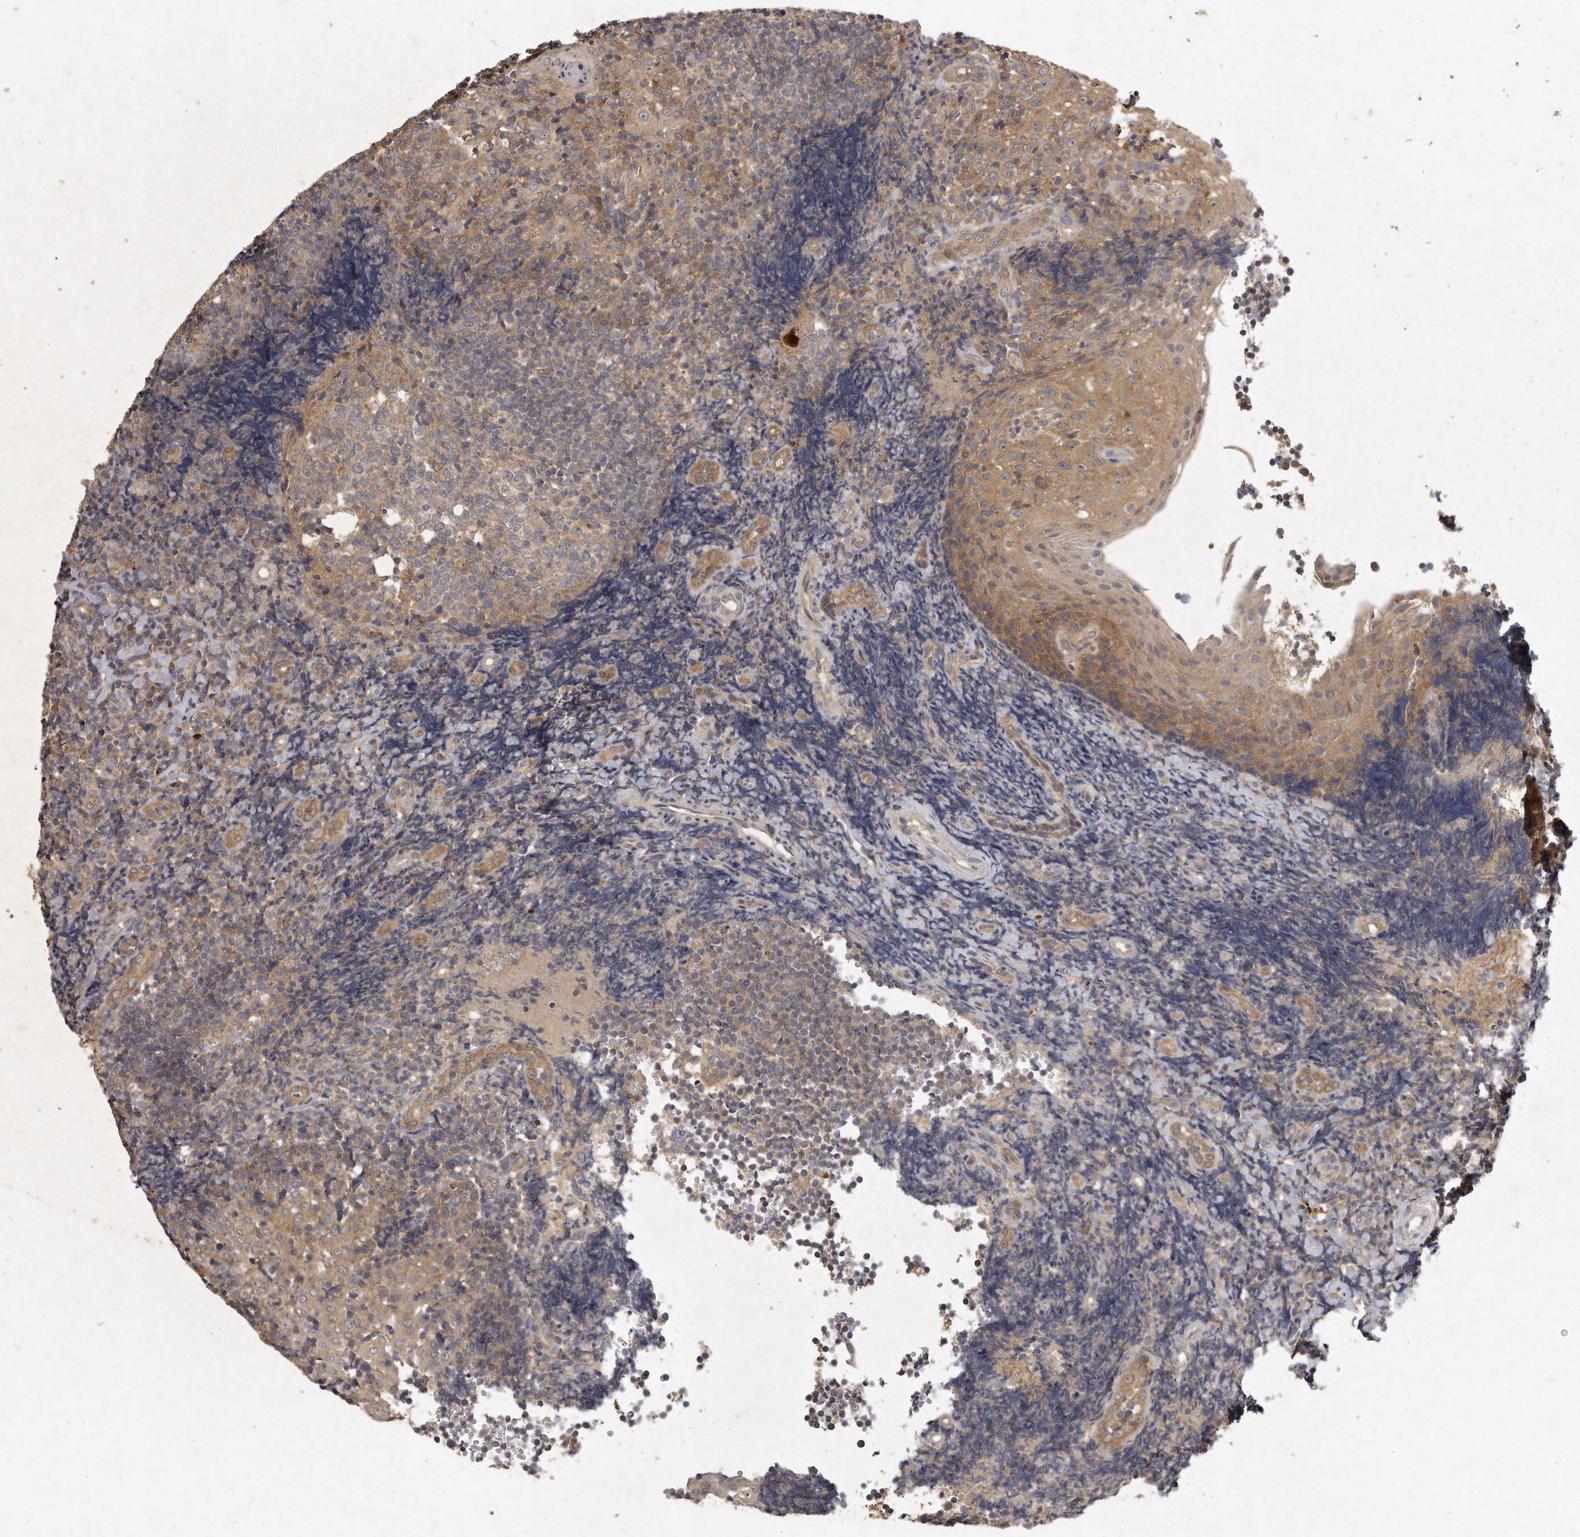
{"staining": {"intensity": "moderate", "quantity": "<25%", "location": "cytoplasmic/membranous"}, "tissue": "tonsil", "cell_type": "Germinal center cells", "image_type": "normal", "snomed": [{"axis": "morphology", "description": "Normal tissue, NOS"}, {"axis": "topography", "description": "Tonsil"}], "caption": "Germinal center cells display low levels of moderate cytoplasmic/membranous positivity in about <25% of cells in normal human tonsil.", "gene": "LGALS8", "patient": {"sex": "female", "age": 40}}